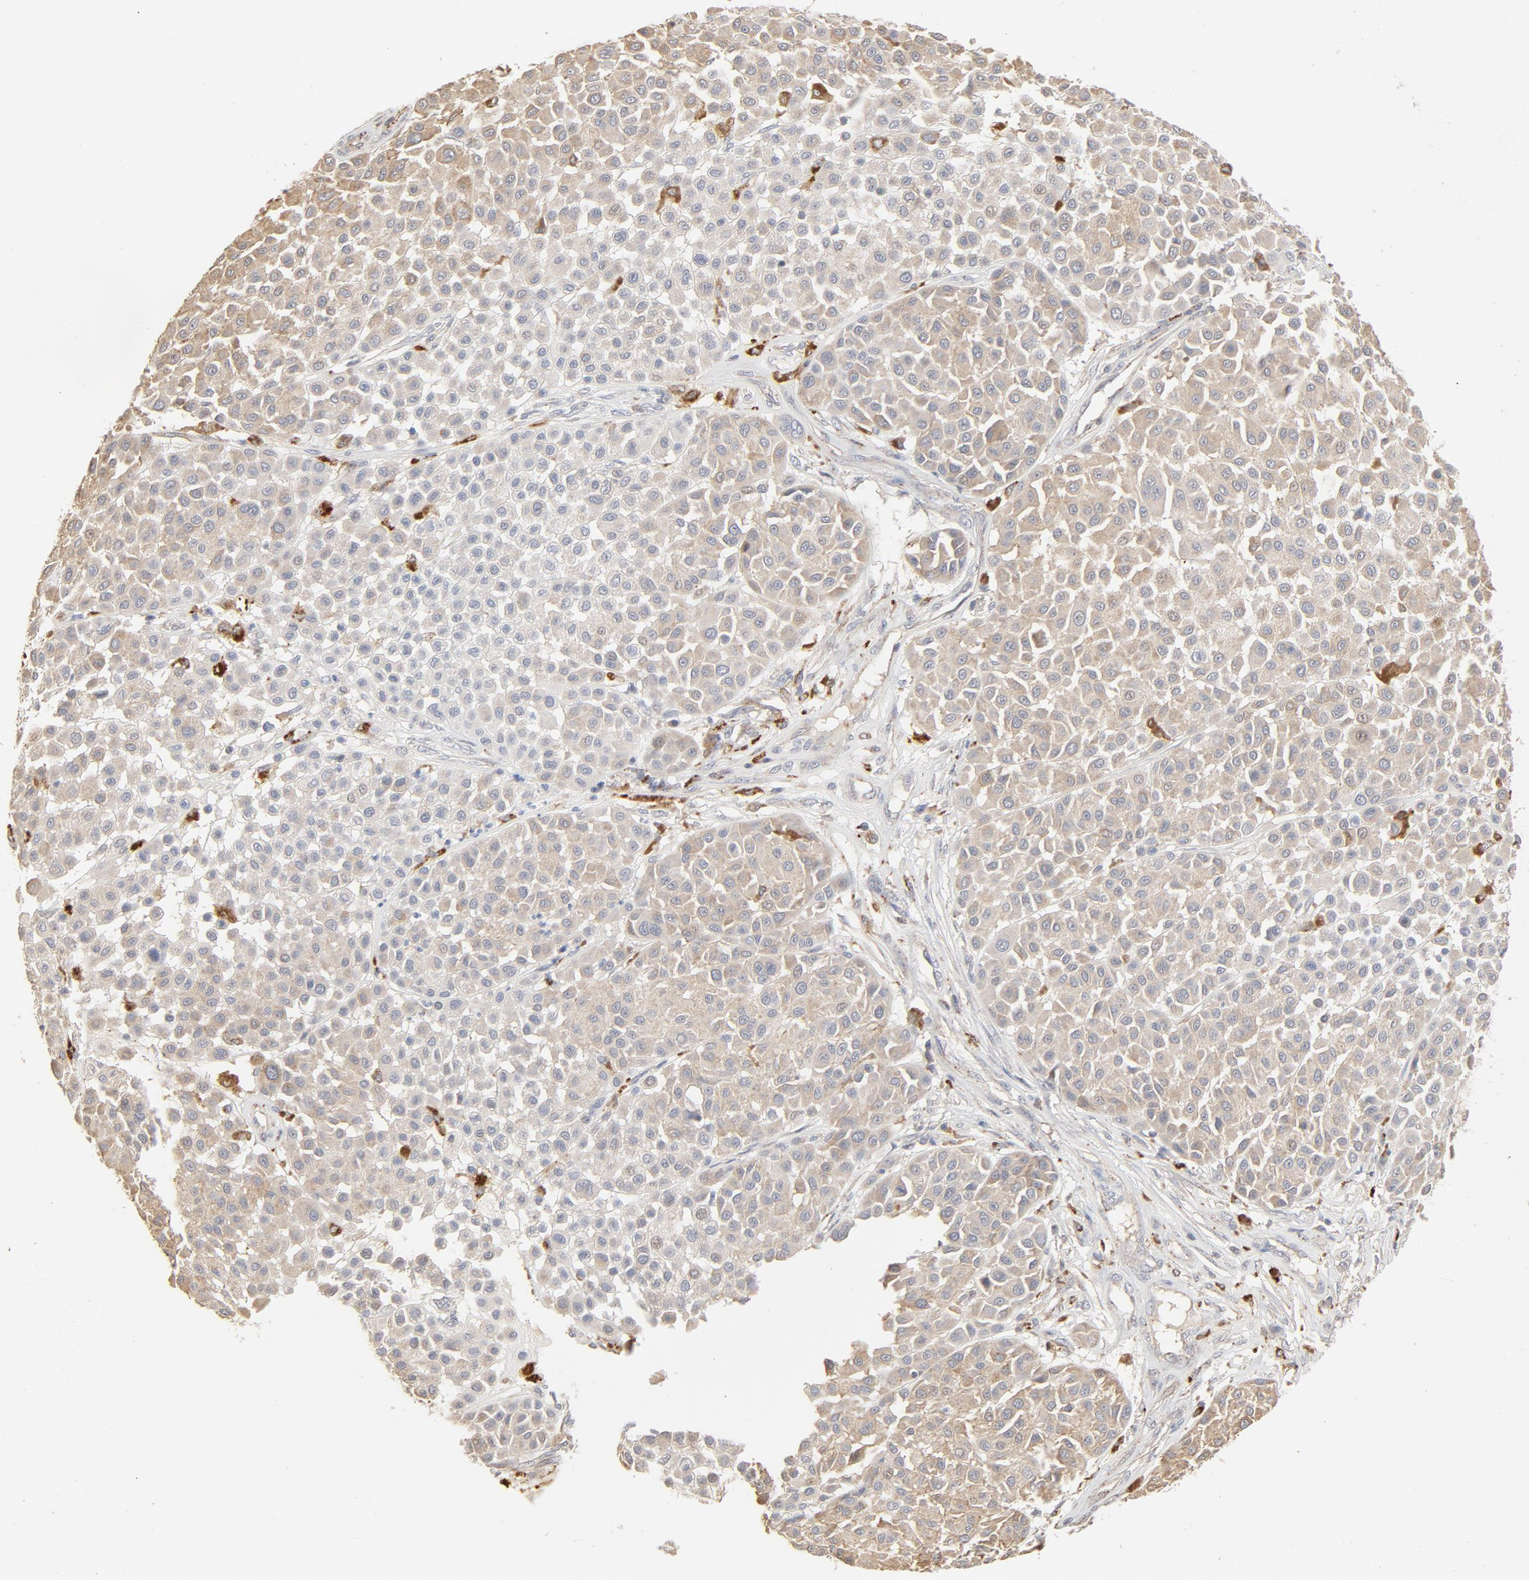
{"staining": {"intensity": "weak", "quantity": ">75%", "location": "cytoplasmic/membranous"}, "tissue": "melanoma", "cell_type": "Tumor cells", "image_type": "cancer", "snomed": [{"axis": "morphology", "description": "Malignant melanoma, Metastatic site"}, {"axis": "topography", "description": "Soft tissue"}], "caption": "A low amount of weak cytoplasmic/membranous expression is seen in approximately >75% of tumor cells in malignant melanoma (metastatic site) tissue. (Stains: DAB (3,3'-diaminobenzidine) in brown, nuclei in blue, Microscopy: brightfield microscopy at high magnification).", "gene": "POMT2", "patient": {"sex": "male", "age": 41}}